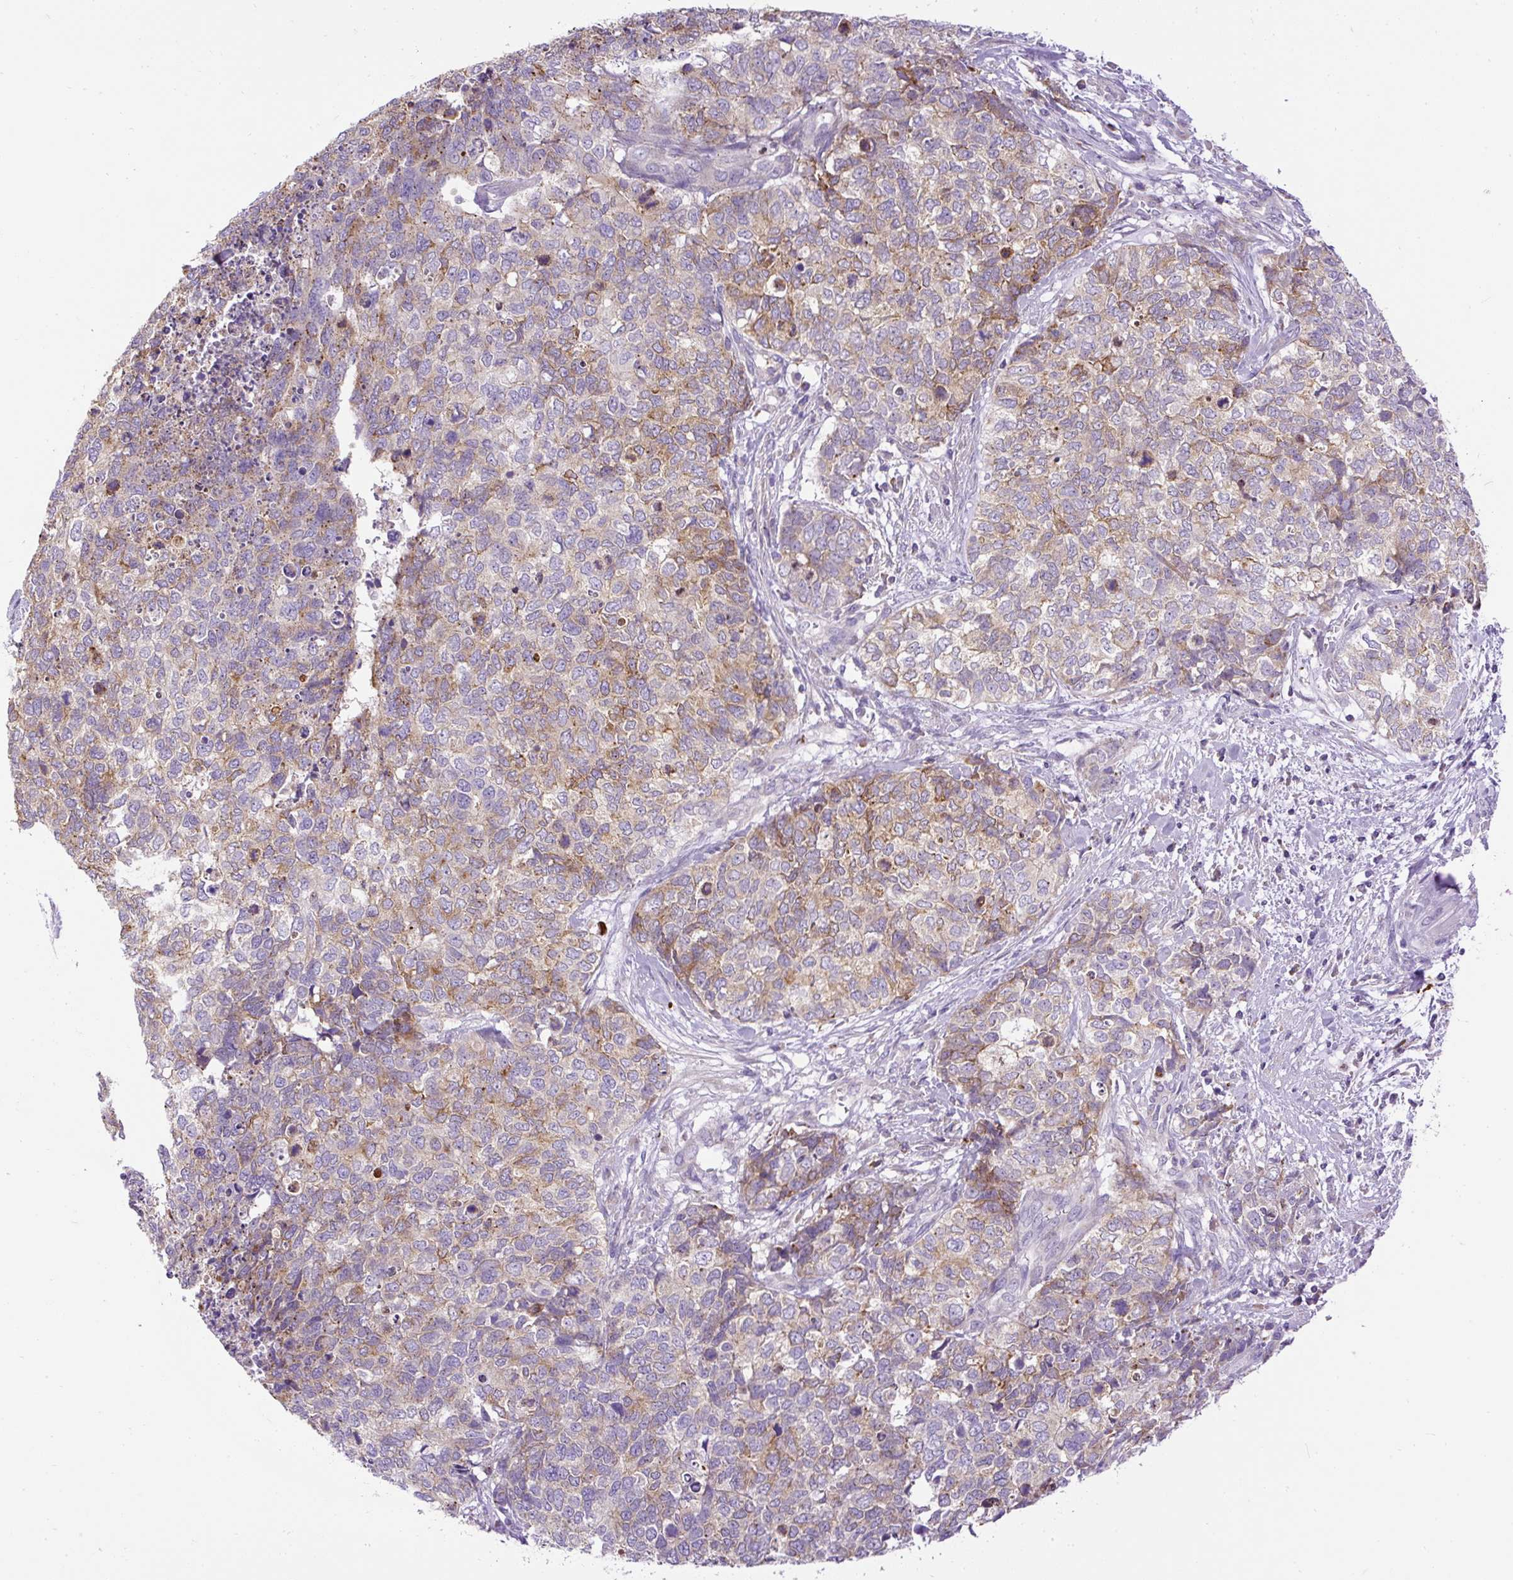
{"staining": {"intensity": "moderate", "quantity": "<25%", "location": "cytoplasmic/membranous"}, "tissue": "cervical cancer", "cell_type": "Tumor cells", "image_type": "cancer", "snomed": [{"axis": "morphology", "description": "Squamous cell carcinoma, NOS"}, {"axis": "topography", "description": "Cervix"}], "caption": "Immunohistochemistry photomicrograph of human squamous cell carcinoma (cervical) stained for a protein (brown), which shows low levels of moderate cytoplasmic/membranous staining in about <25% of tumor cells.", "gene": "CFAP47", "patient": {"sex": "female", "age": 63}}